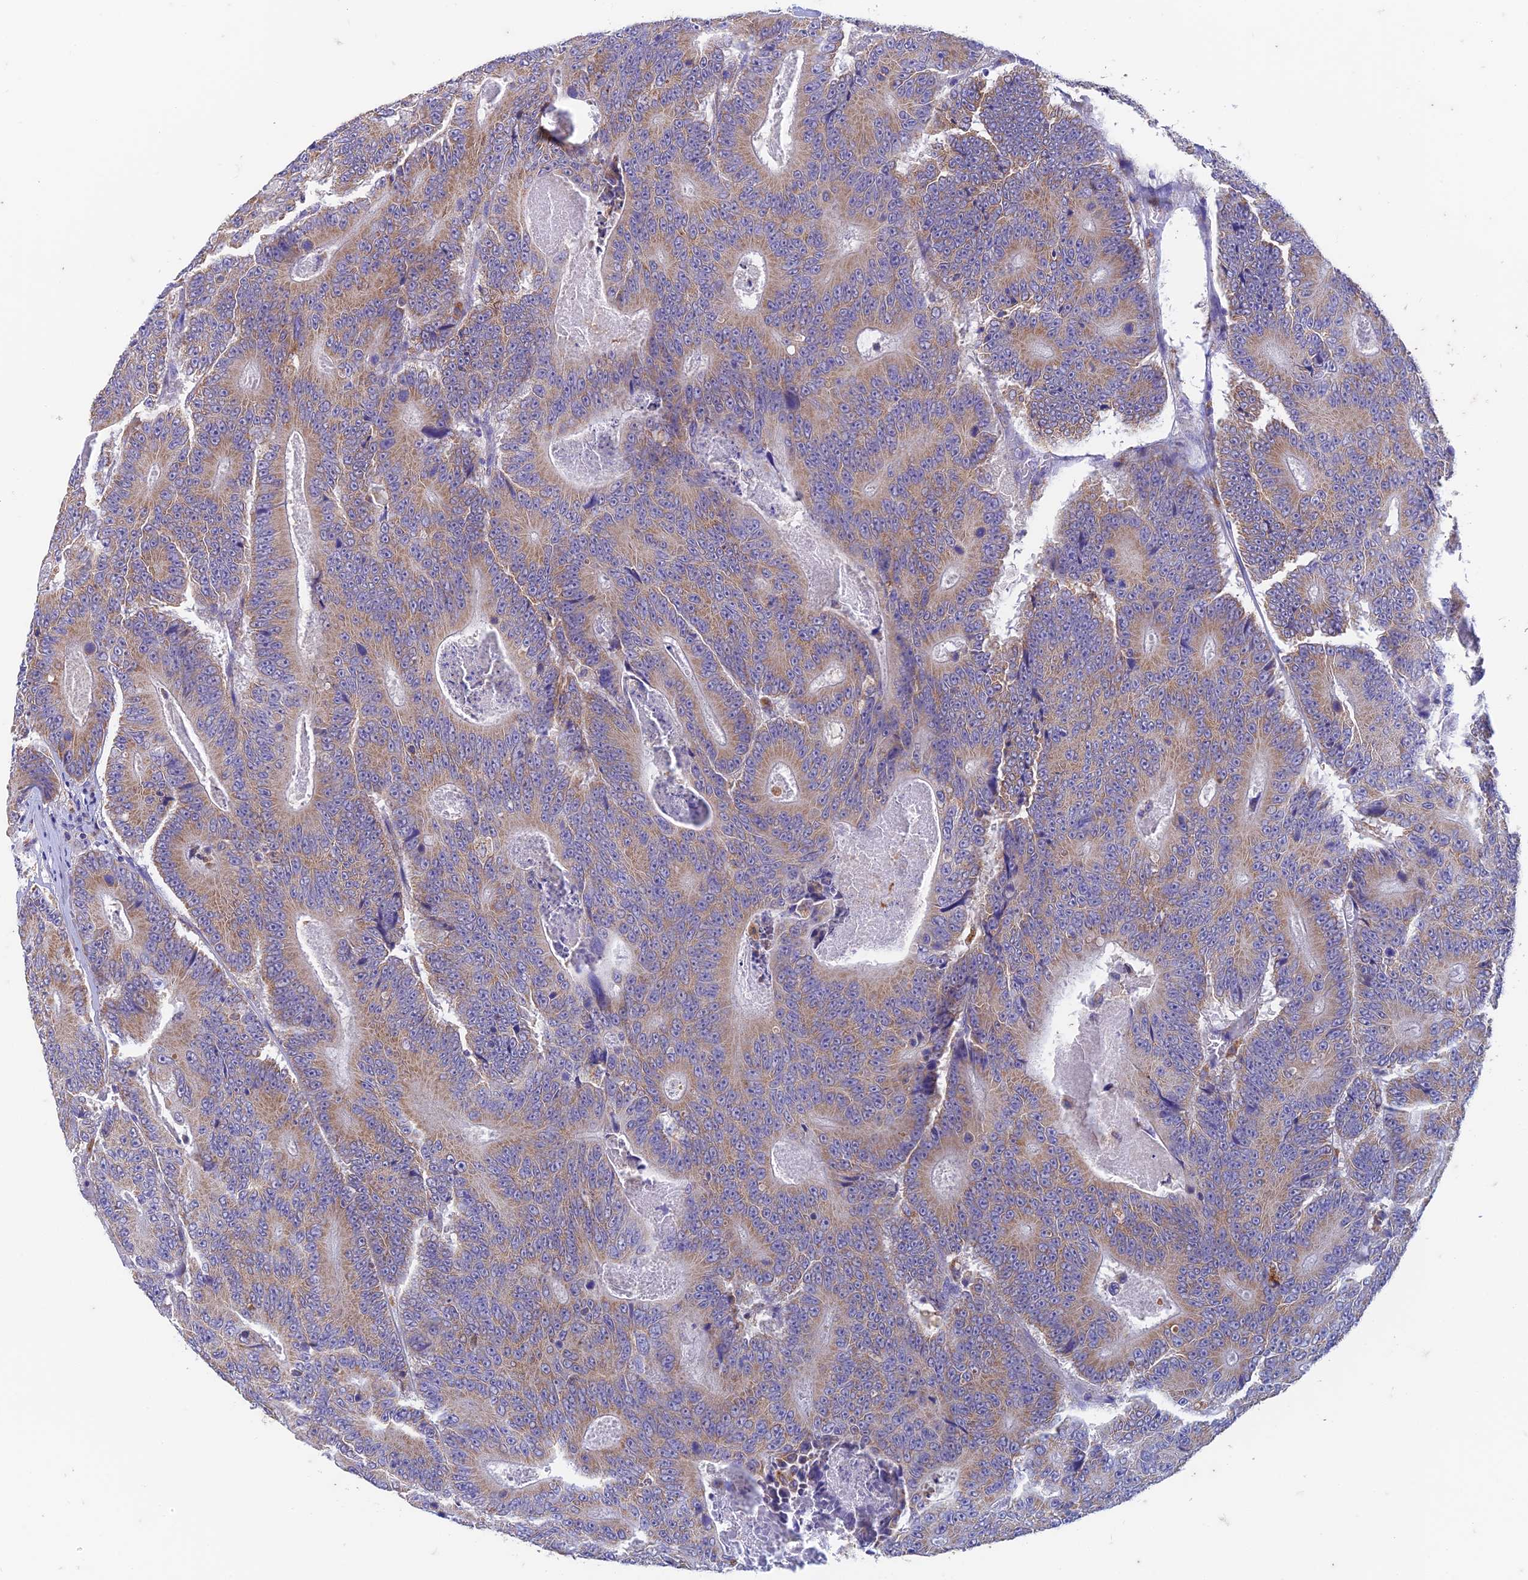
{"staining": {"intensity": "moderate", "quantity": ">75%", "location": "cytoplasmic/membranous"}, "tissue": "colorectal cancer", "cell_type": "Tumor cells", "image_type": "cancer", "snomed": [{"axis": "morphology", "description": "Adenocarcinoma, NOS"}, {"axis": "topography", "description": "Colon"}], "caption": "Adenocarcinoma (colorectal) stained with IHC reveals moderate cytoplasmic/membranous positivity in about >75% of tumor cells. Immunohistochemistry stains the protein of interest in brown and the nuclei are stained blue.", "gene": "ZNF181", "patient": {"sex": "male", "age": 83}}